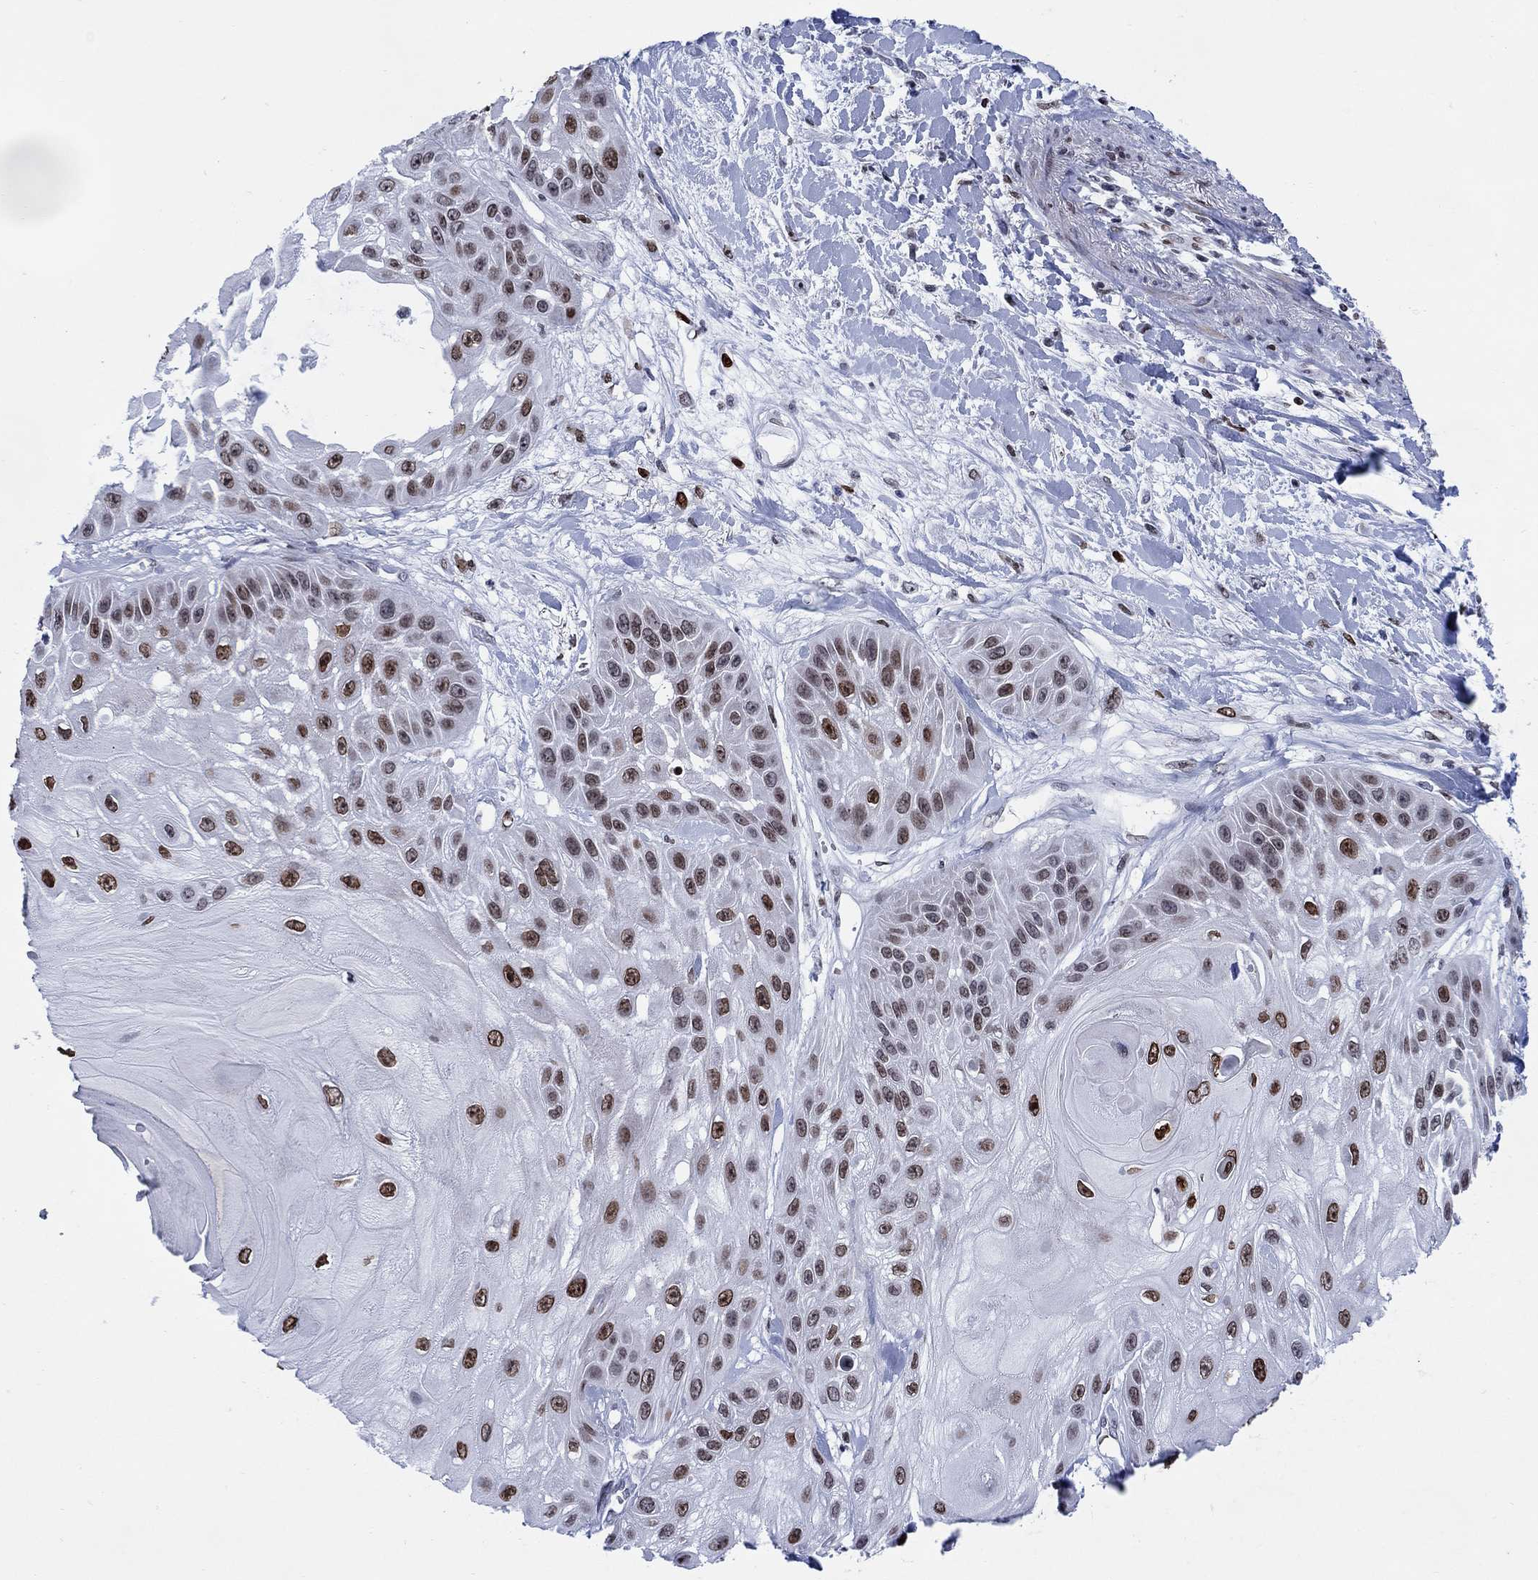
{"staining": {"intensity": "moderate", "quantity": "25%-75%", "location": "nuclear"}, "tissue": "skin cancer", "cell_type": "Tumor cells", "image_type": "cancer", "snomed": [{"axis": "morphology", "description": "Normal tissue, NOS"}, {"axis": "morphology", "description": "Squamous cell carcinoma, NOS"}, {"axis": "topography", "description": "Skin"}], "caption": "Skin squamous cell carcinoma stained with immunohistochemistry (IHC) reveals moderate nuclear positivity in about 25%-75% of tumor cells.", "gene": "HMGA1", "patient": {"sex": "male", "age": 79}}